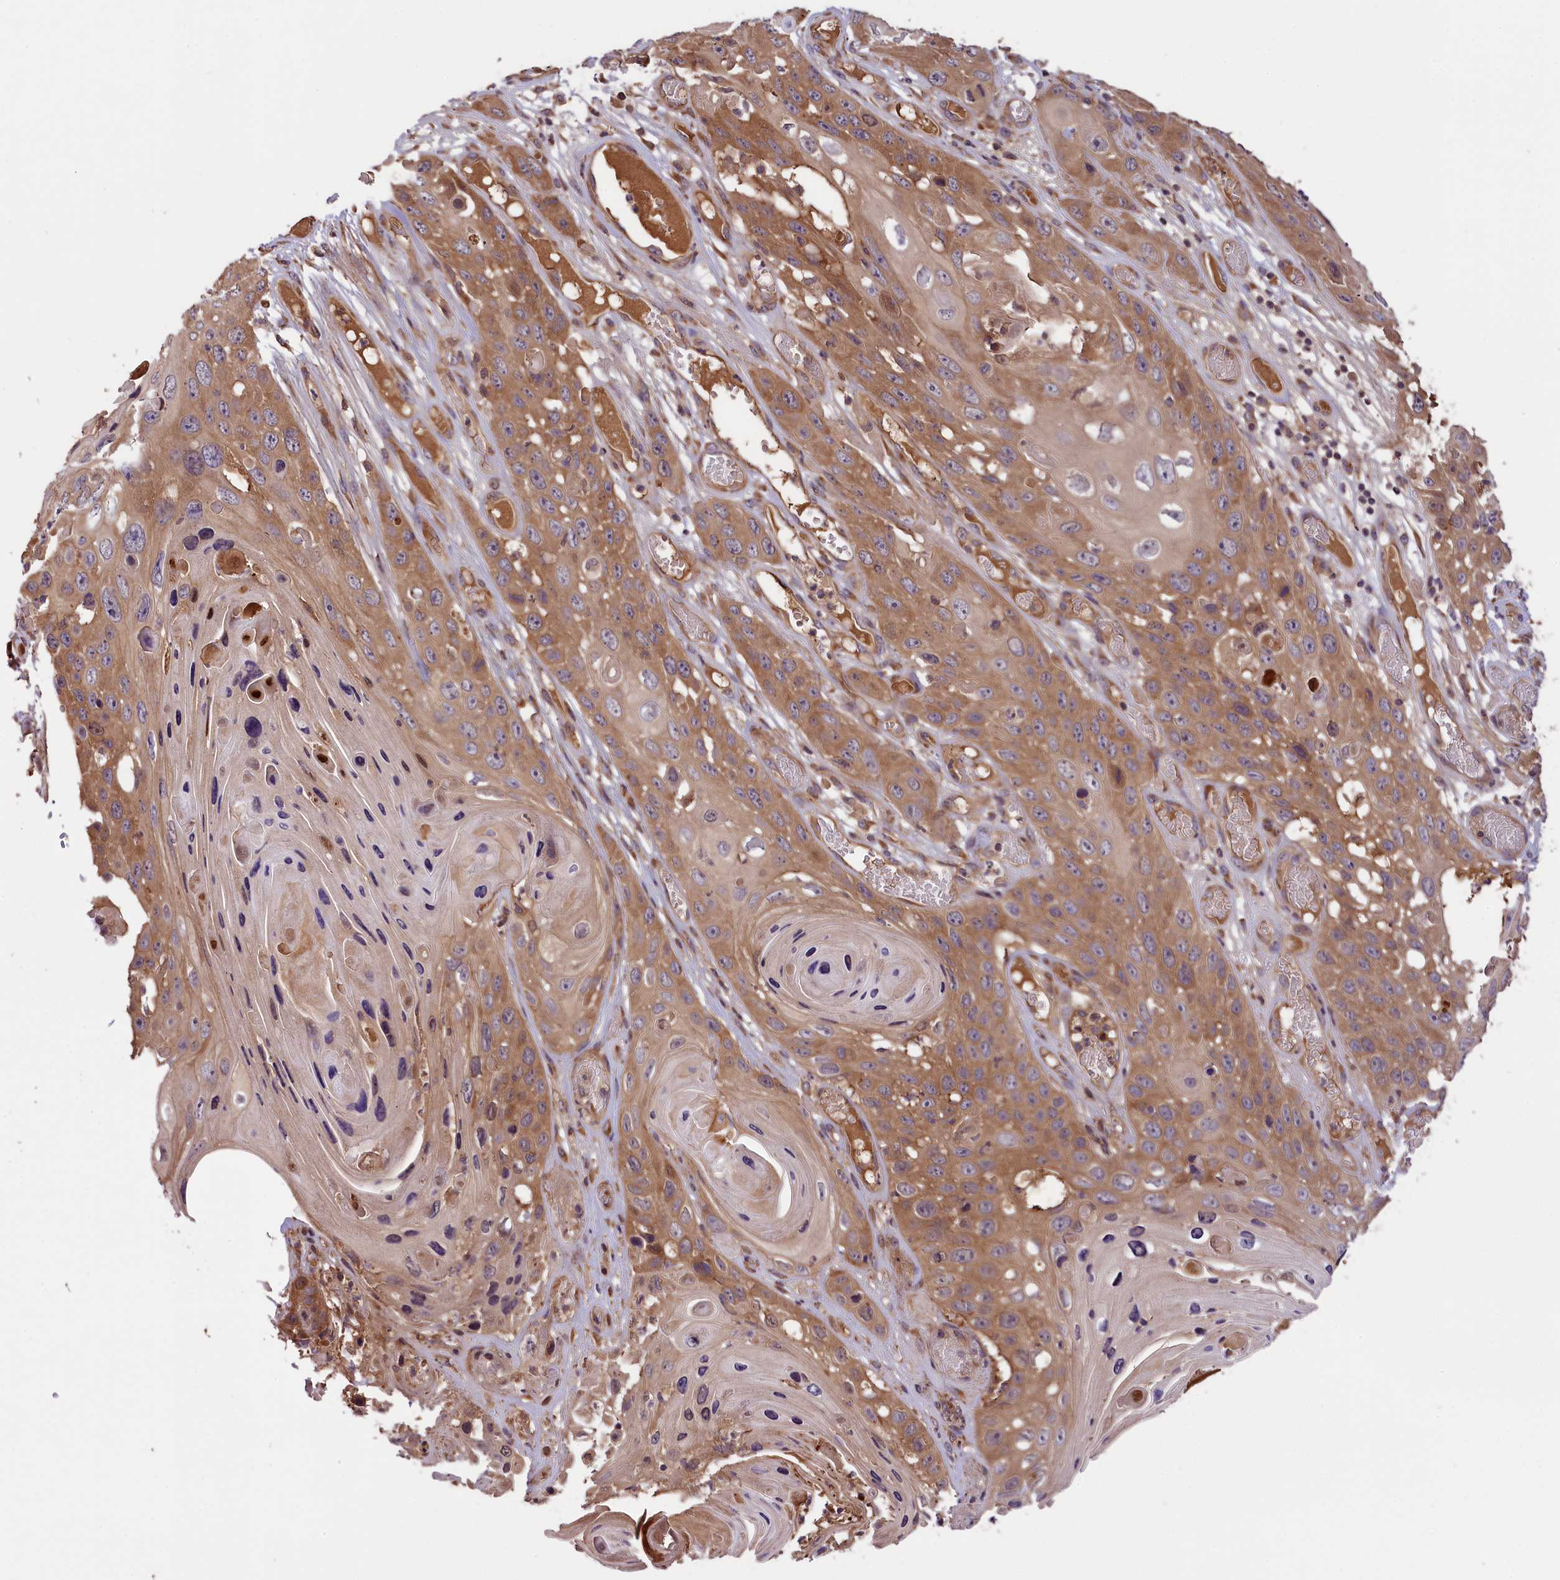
{"staining": {"intensity": "moderate", "quantity": ">75%", "location": "cytoplasmic/membranous"}, "tissue": "skin cancer", "cell_type": "Tumor cells", "image_type": "cancer", "snomed": [{"axis": "morphology", "description": "Squamous cell carcinoma, NOS"}, {"axis": "topography", "description": "Skin"}], "caption": "Immunohistochemistry (IHC) photomicrograph of neoplastic tissue: human skin cancer stained using immunohistochemistry (IHC) shows medium levels of moderate protein expression localized specifically in the cytoplasmic/membranous of tumor cells, appearing as a cytoplasmic/membranous brown color.", "gene": "SETD6", "patient": {"sex": "male", "age": 55}}